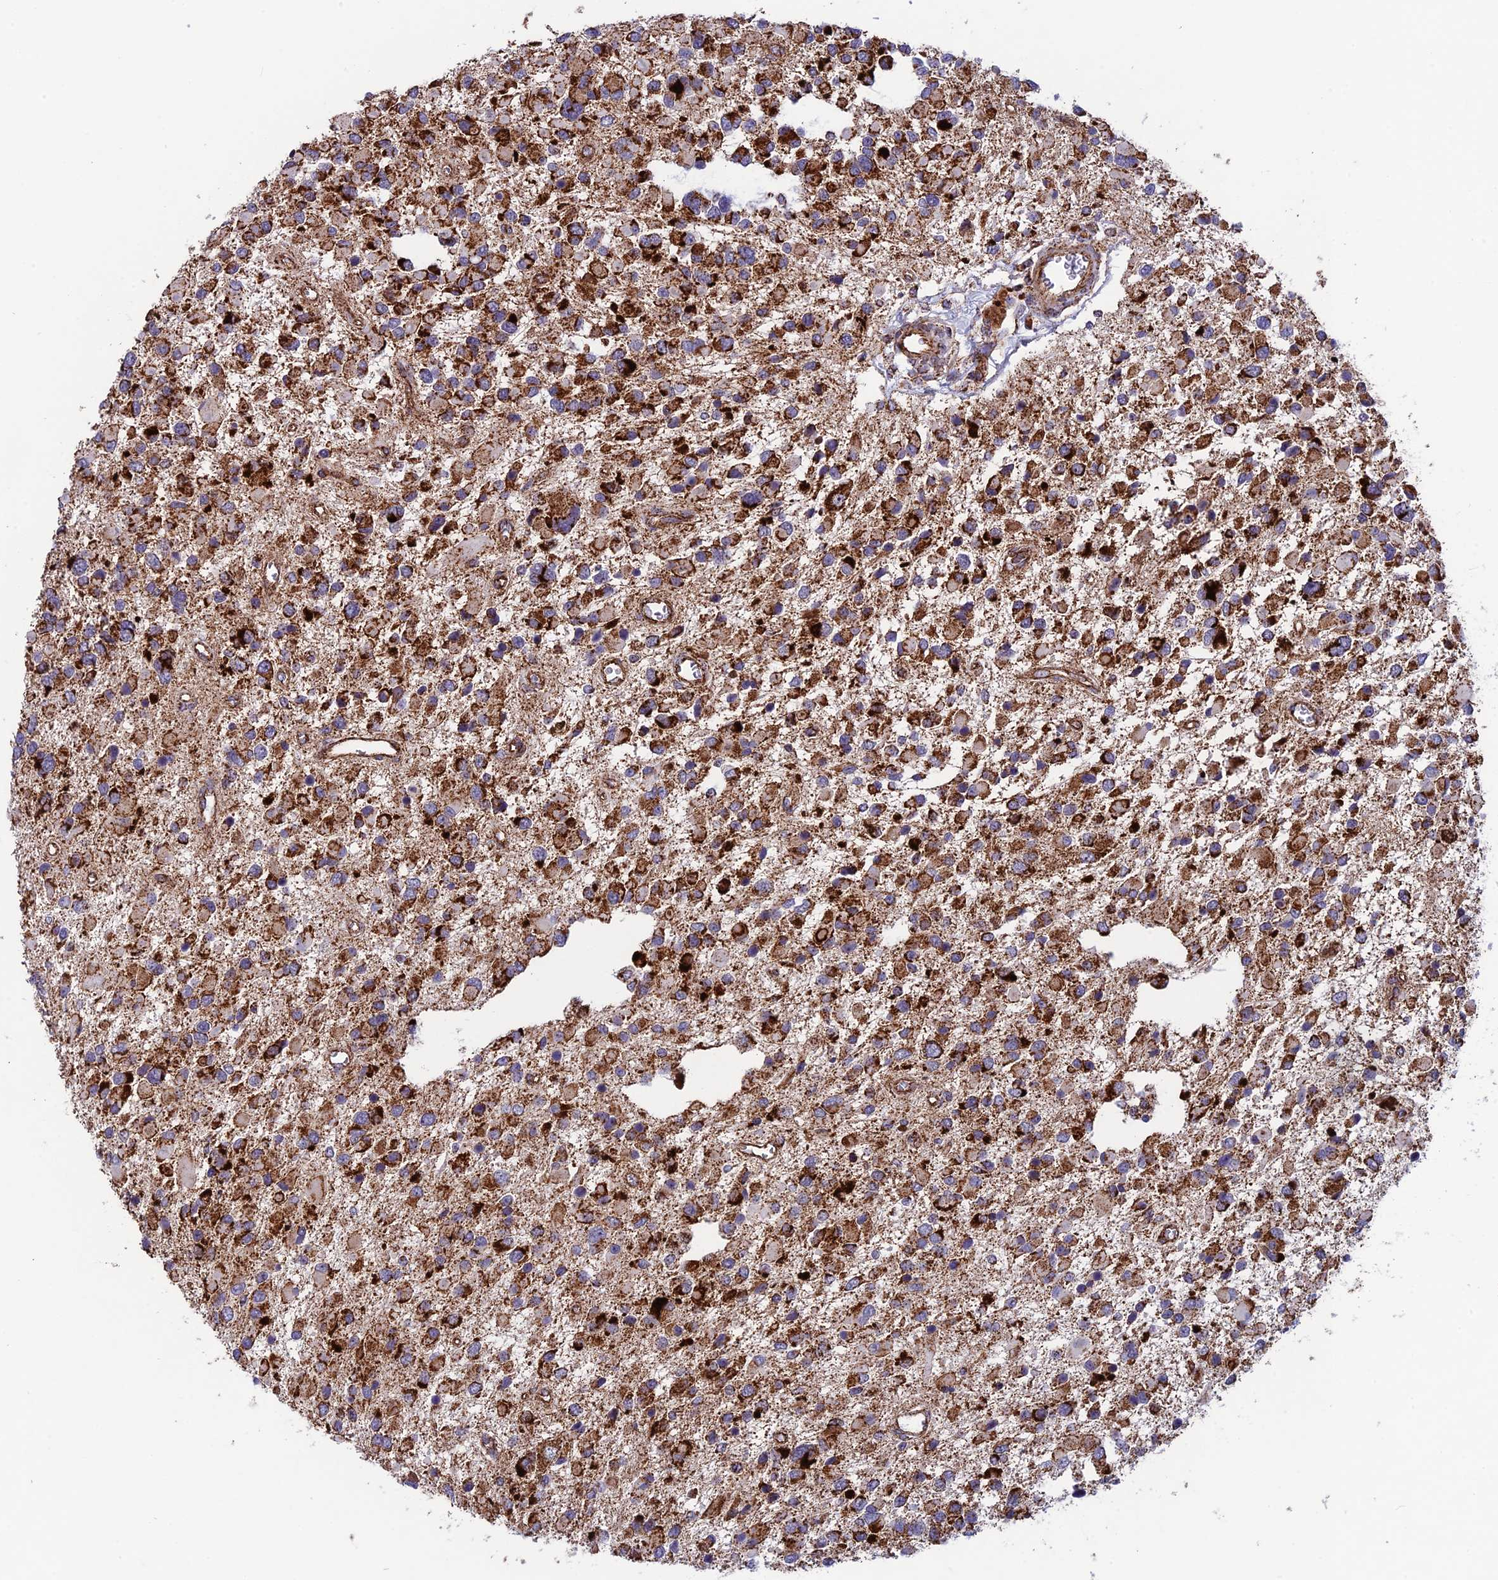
{"staining": {"intensity": "moderate", "quantity": ">75%", "location": "cytoplasmic/membranous"}, "tissue": "glioma", "cell_type": "Tumor cells", "image_type": "cancer", "snomed": [{"axis": "morphology", "description": "Glioma, malignant, High grade"}, {"axis": "topography", "description": "Brain"}], "caption": "Human malignant glioma (high-grade) stained with a brown dye demonstrates moderate cytoplasmic/membranous positive positivity in approximately >75% of tumor cells.", "gene": "MRPS18B", "patient": {"sex": "male", "age": 53}}